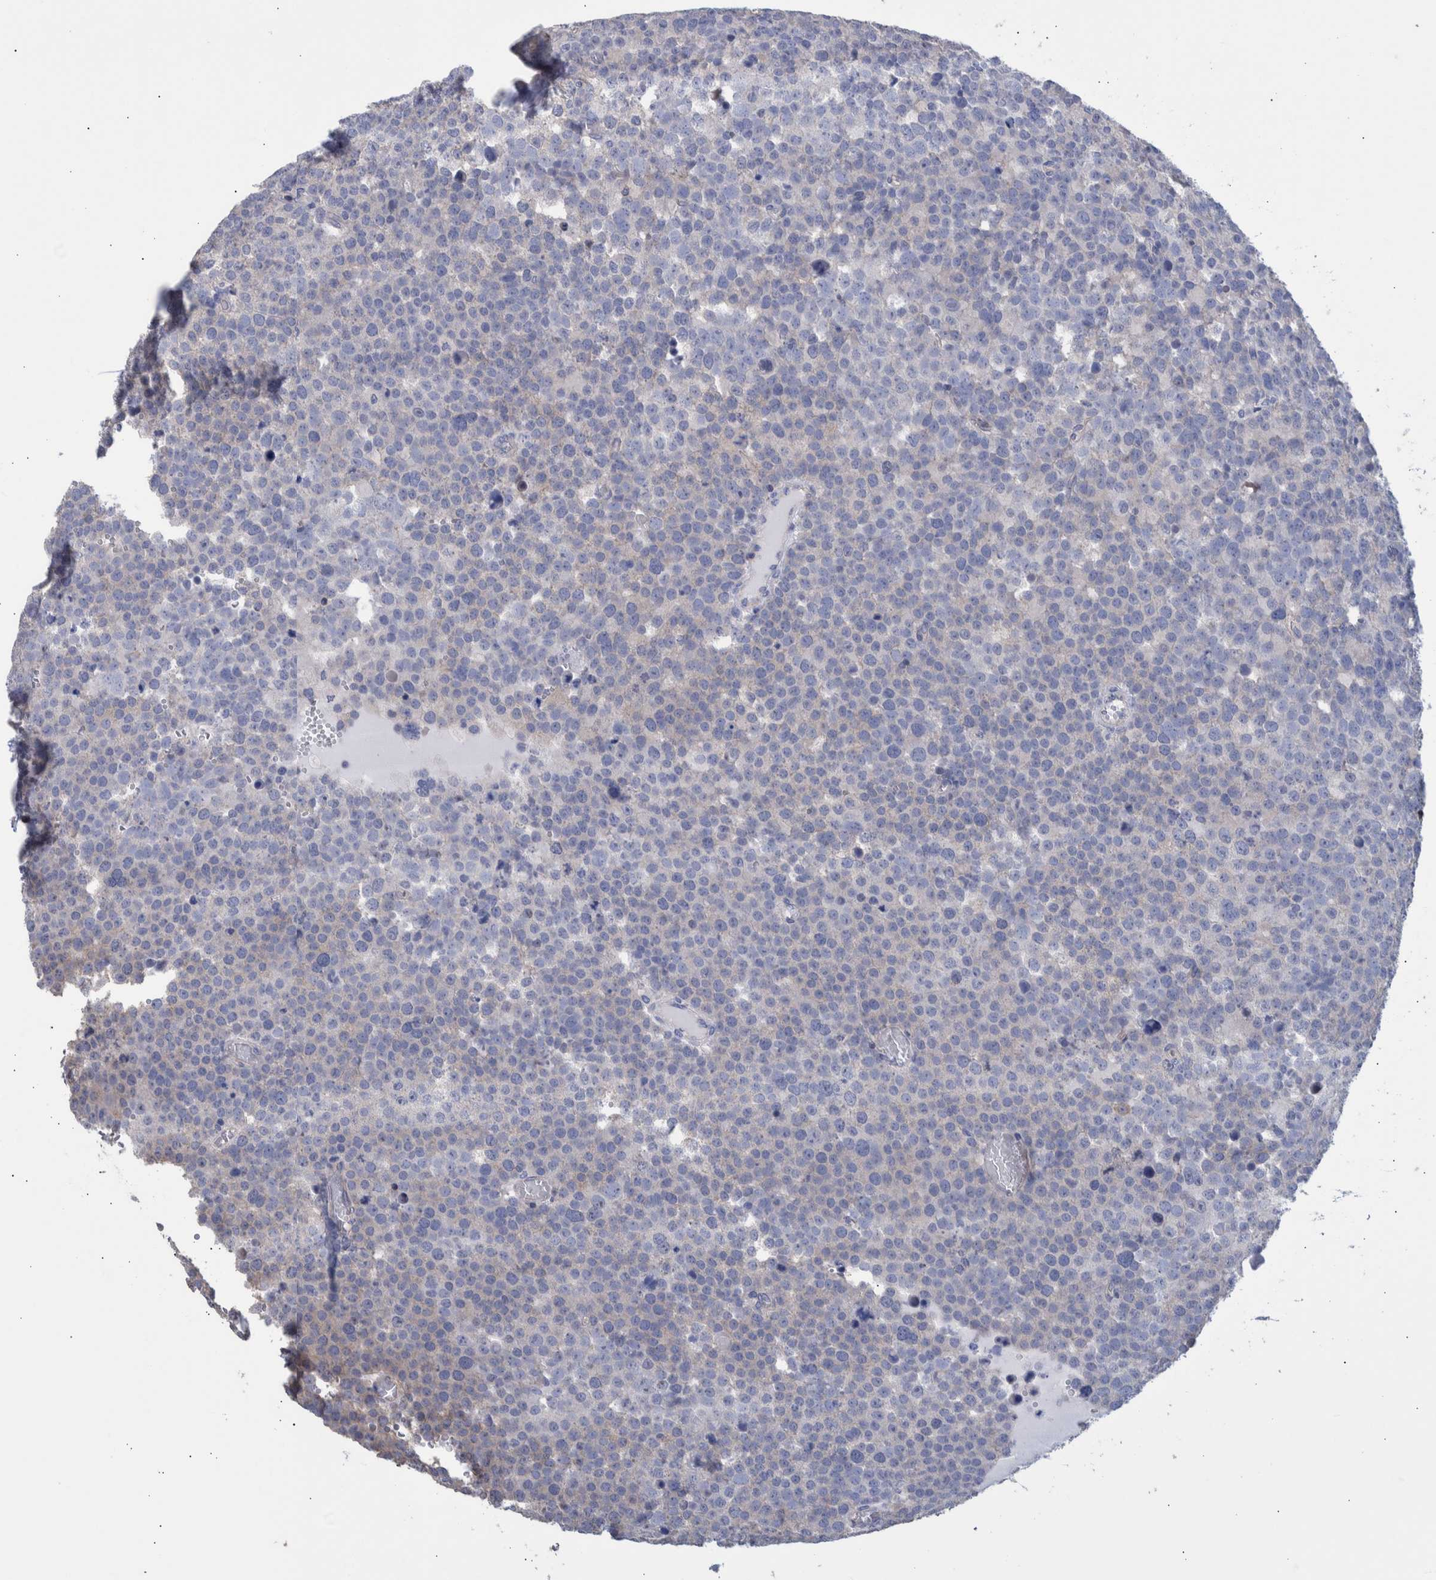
{"staining": {"intensity": "negative", "quantity": "none", "location": "none"}, "tissue": "testis cancer", "cell_type": "Tumor cells", "image_type": "cancer", "snomed": [{"axis": "morphology", "description": "Seminoma, NOS"}, {"axis": "topography", "description": "Testis"}], "caption": "Tumor cells are negative for protein expression in human testis cancer.", "gene": "PPP3CC", "patient": {"sex": "male", "age": 71}}